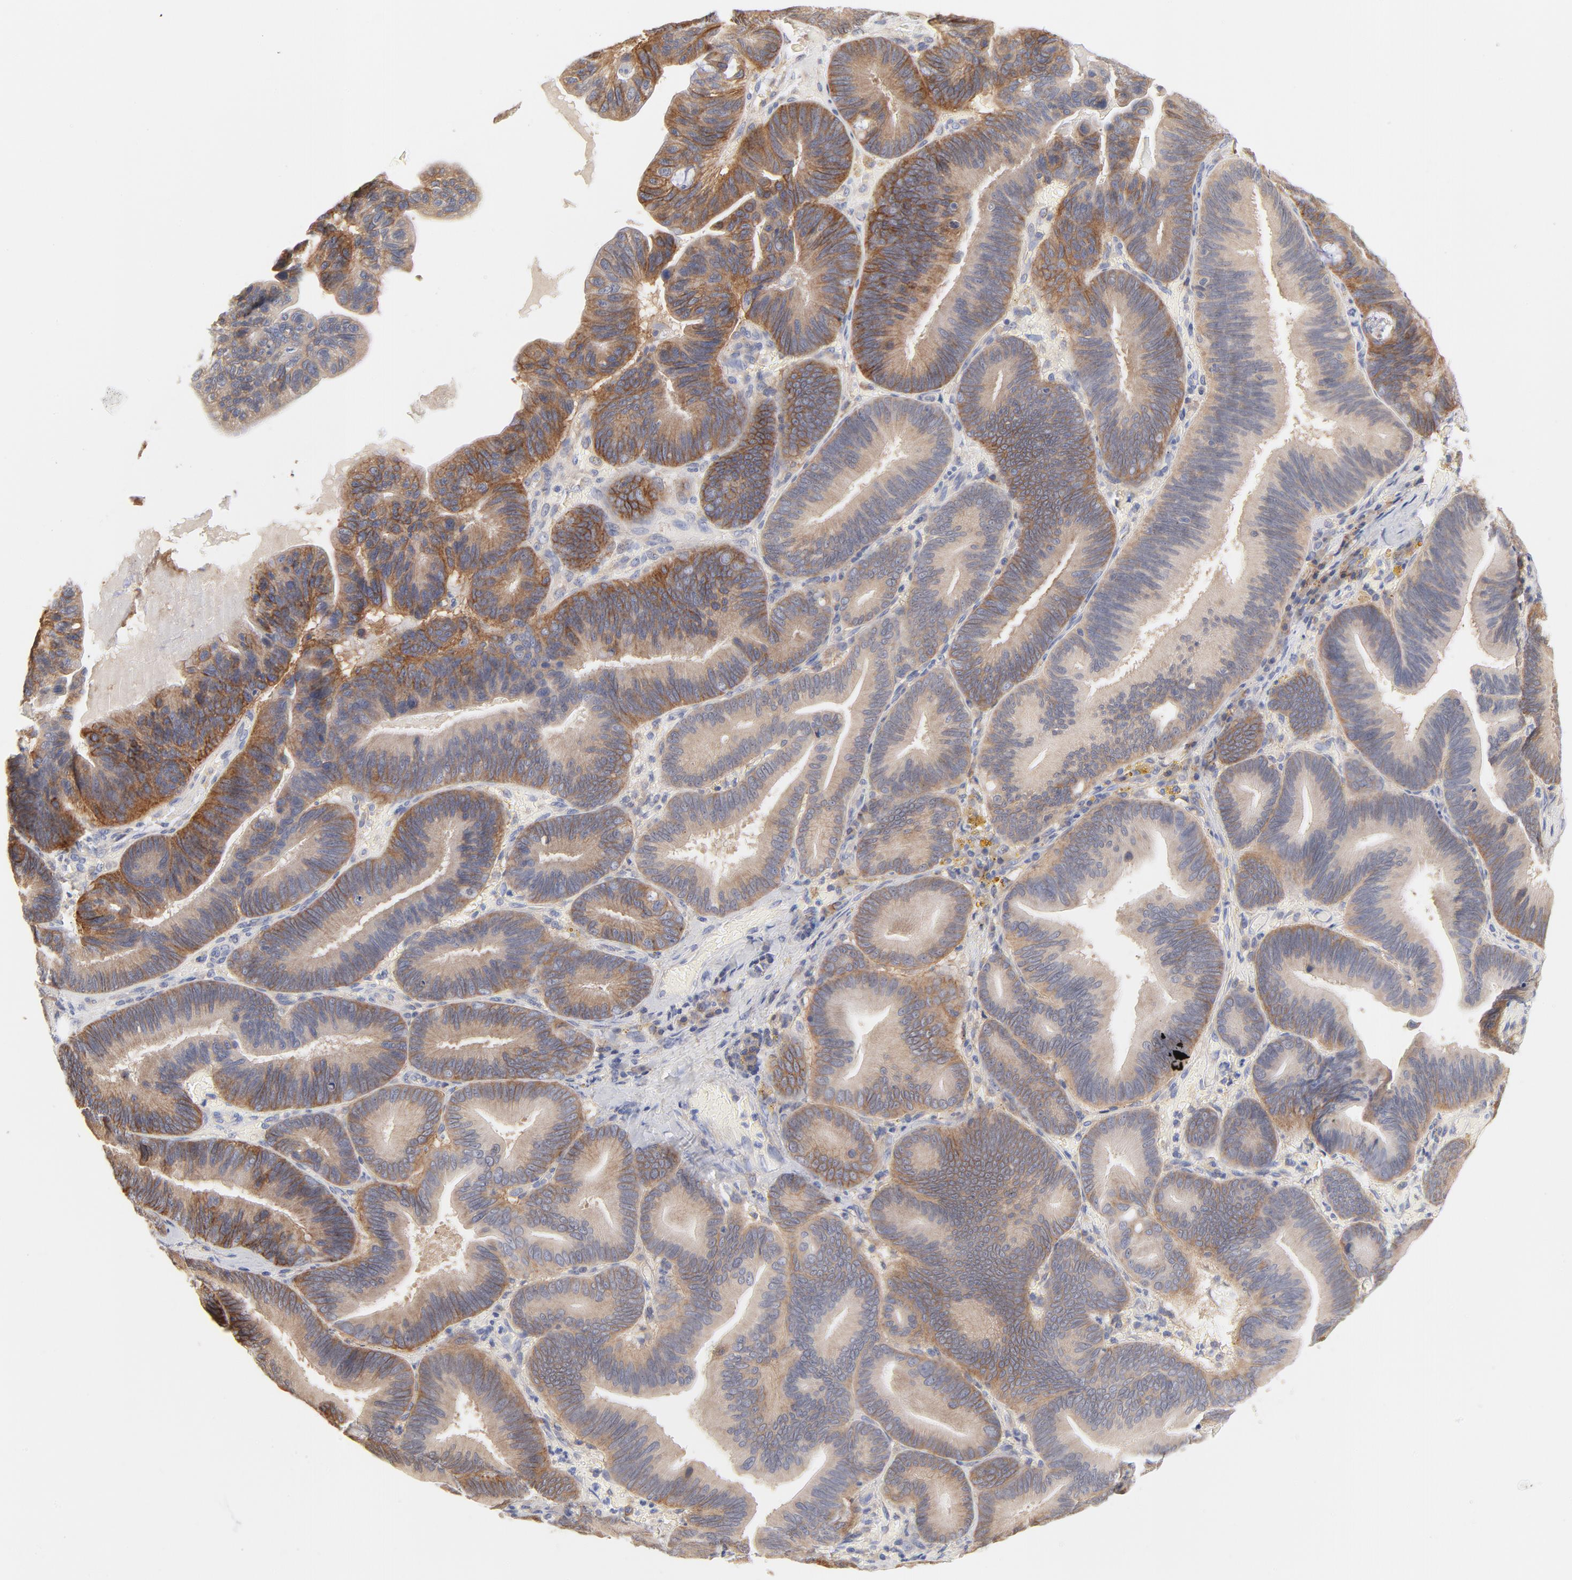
{"staining": {"intensity": "moderate", "quantity": ">75%", "location": "cytoplasmic/membranous"}, "tissue": "pancreatic cancer", "cell_type": "Tumor cells", "image_type": "cancer", "snomed": [{"axis": "morphology", "description": "Adenocarcinoma, NOS"}, {"axis": "topography", "description": "Pancreas"}], "caption": "Pancreatic cancer stained with a brown dye demonstrates moderate cytoplasmic/membranous positive expression in approximately >75% of tumor cells.", "gene": "SETD3", "patient": {"sex": "male", "age": 82}}